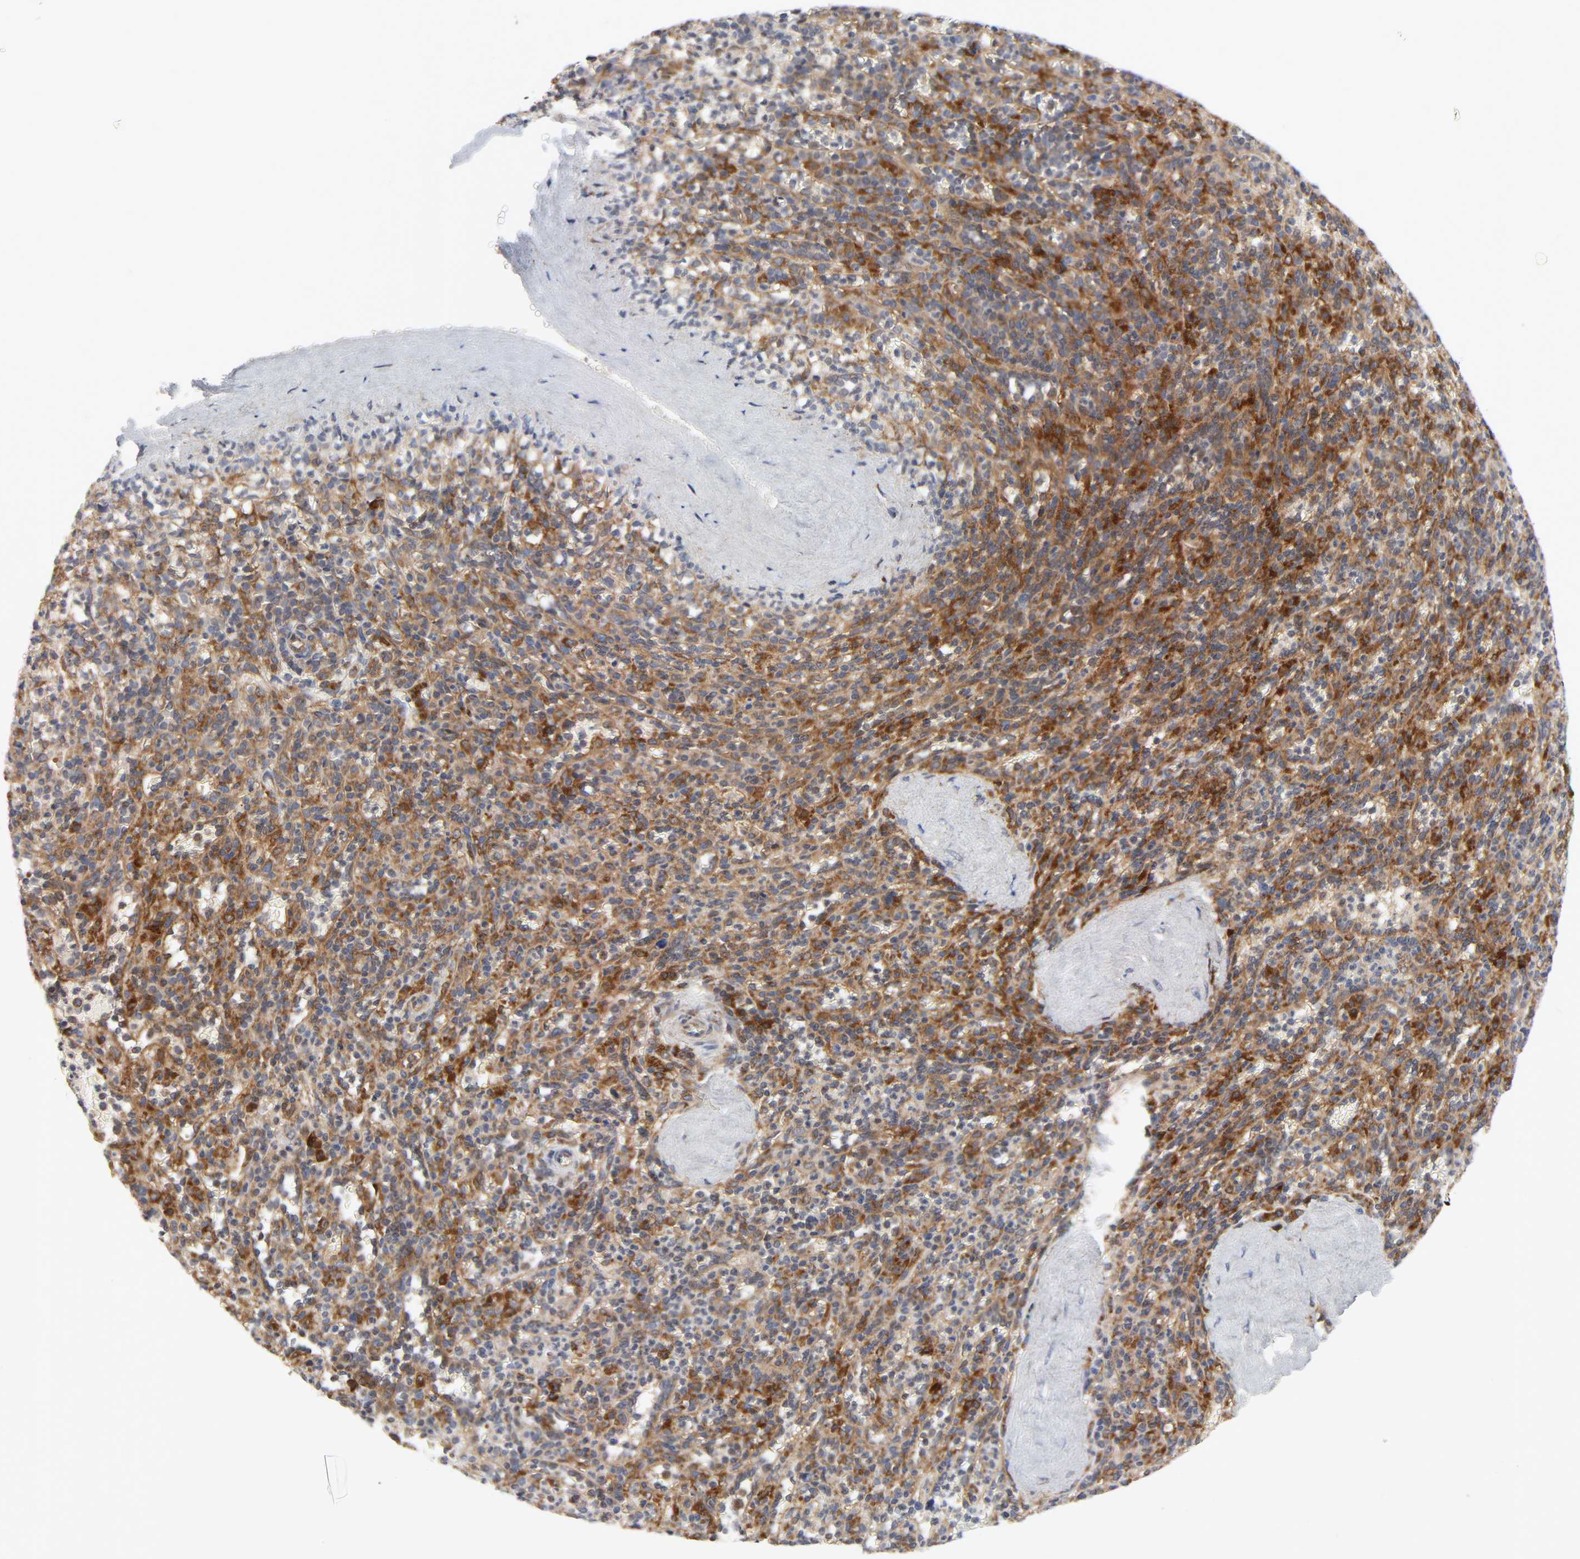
{"staining": {"intensity": "moderate", "quantity": "25%-75%", "location": "cytoplasmic/membranous"}, "tissue": "spleen", "cell_type": "Cells in red pulp", "image_type": "normal", "snomed": [{"axis": "morphology", "description": "Normal tissue, NOS"}, {"axis": "topography", "description": "Spleen"}], "caption": "Moderate cytoplasmic/membranous expression for a protein is present in about 25%-75% of cells in red pulp of benign spleen using immunohistochemistry (IHC).", "gene": "BAX", "patient": {"sex": "male", "age": 36}}